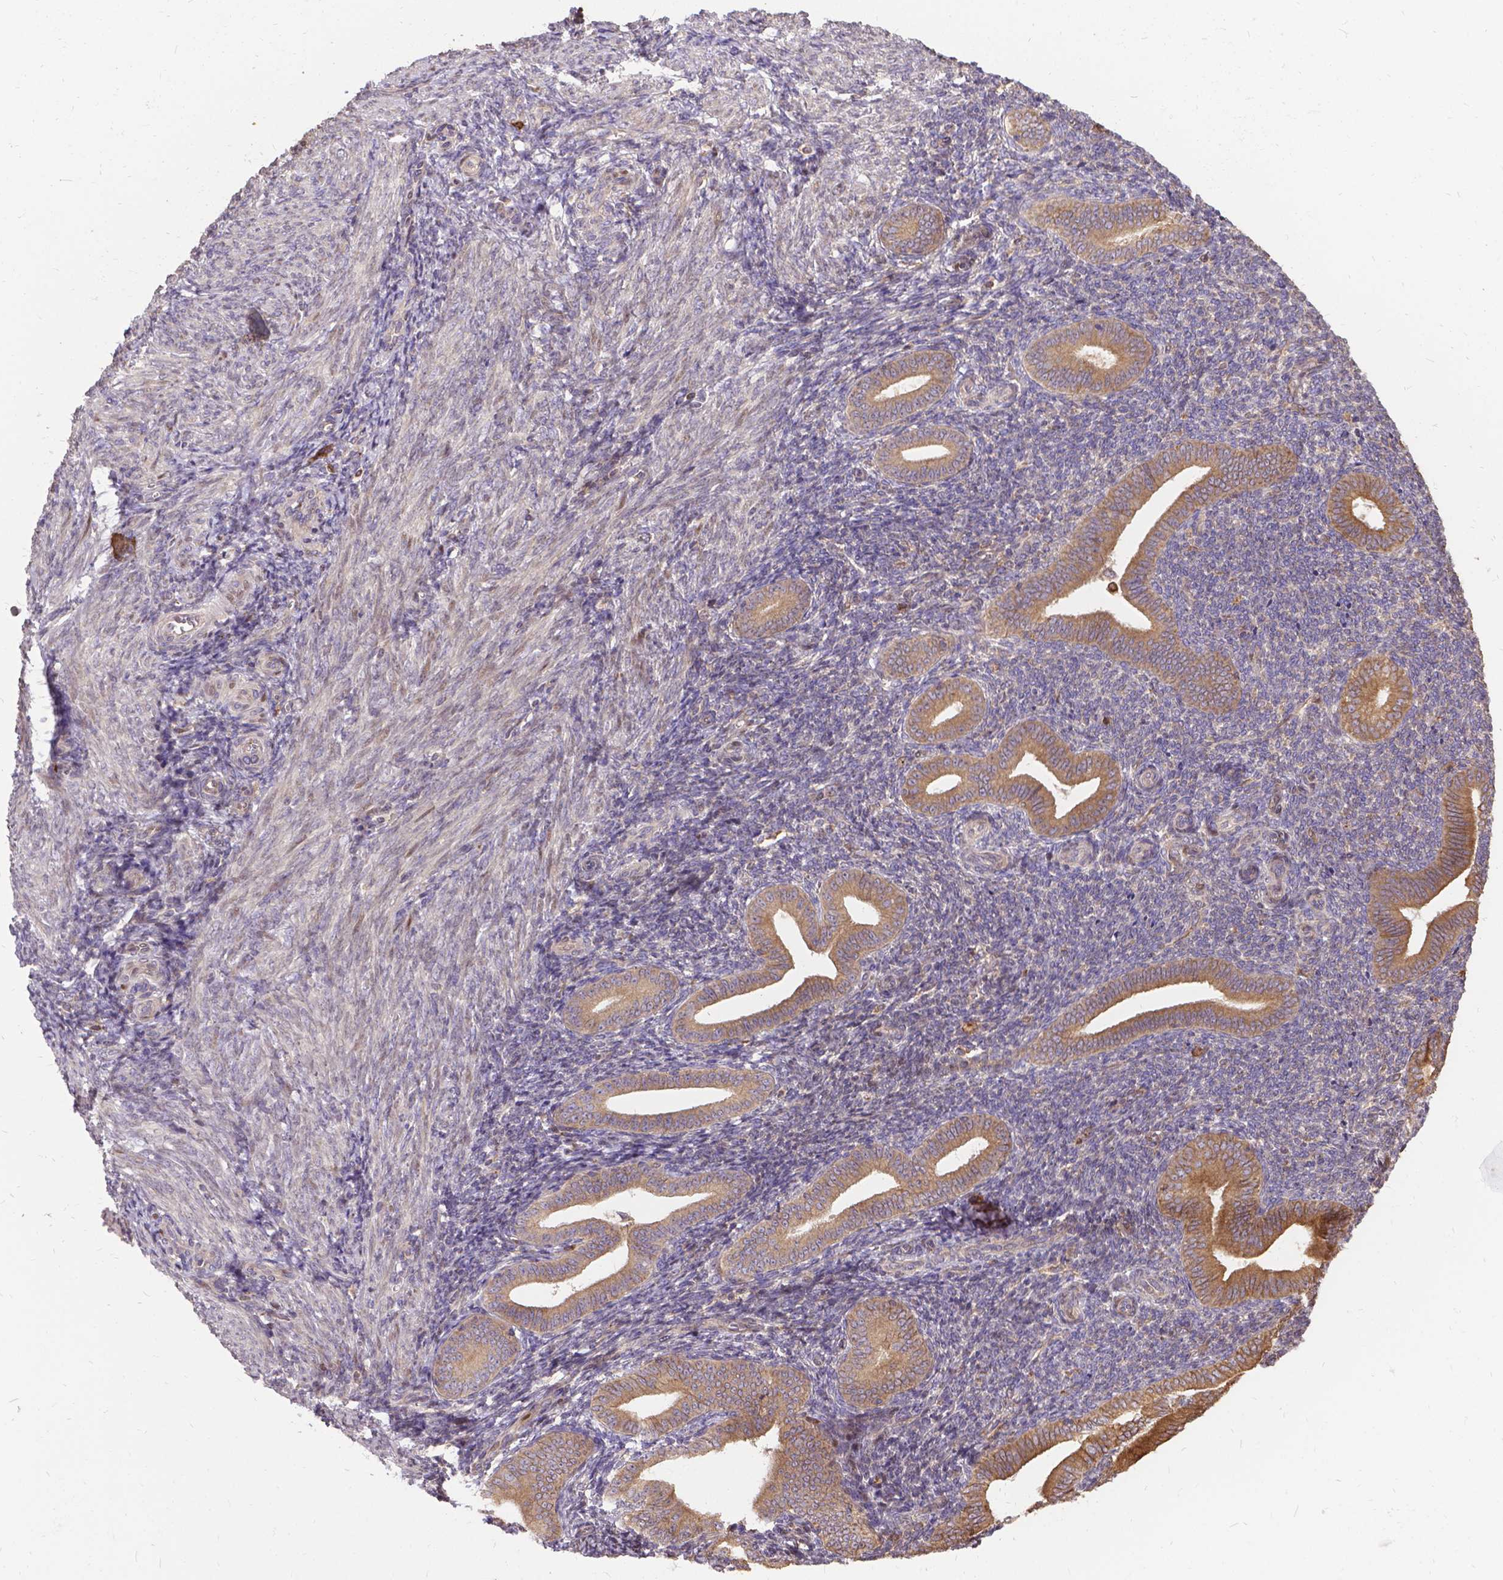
{"staining": {"intensity": "negative", "quantity": "none", "location": "none"}, "tissue": "endometrium", "cell_type": "Cells in endometrial stroma", "image_type": "normal", "snomed": [{"axis": "morphology", "description": "Normal tissue, NOS"}, {"axis": "topography", "description": "Endometrium"}], "caption": "IHC micrograph of normal endometrium: human endometrium stained with DAB shows no significant protein expression in cells in endometrial stroma. Brightfield microscopy of immunohistochemistry (IHC) stained with DAB (brown) and hematoxylin (blue), captured at high magnification.", "gene": "DENND6A", "patient": {"sex": "female", "age": 25}}